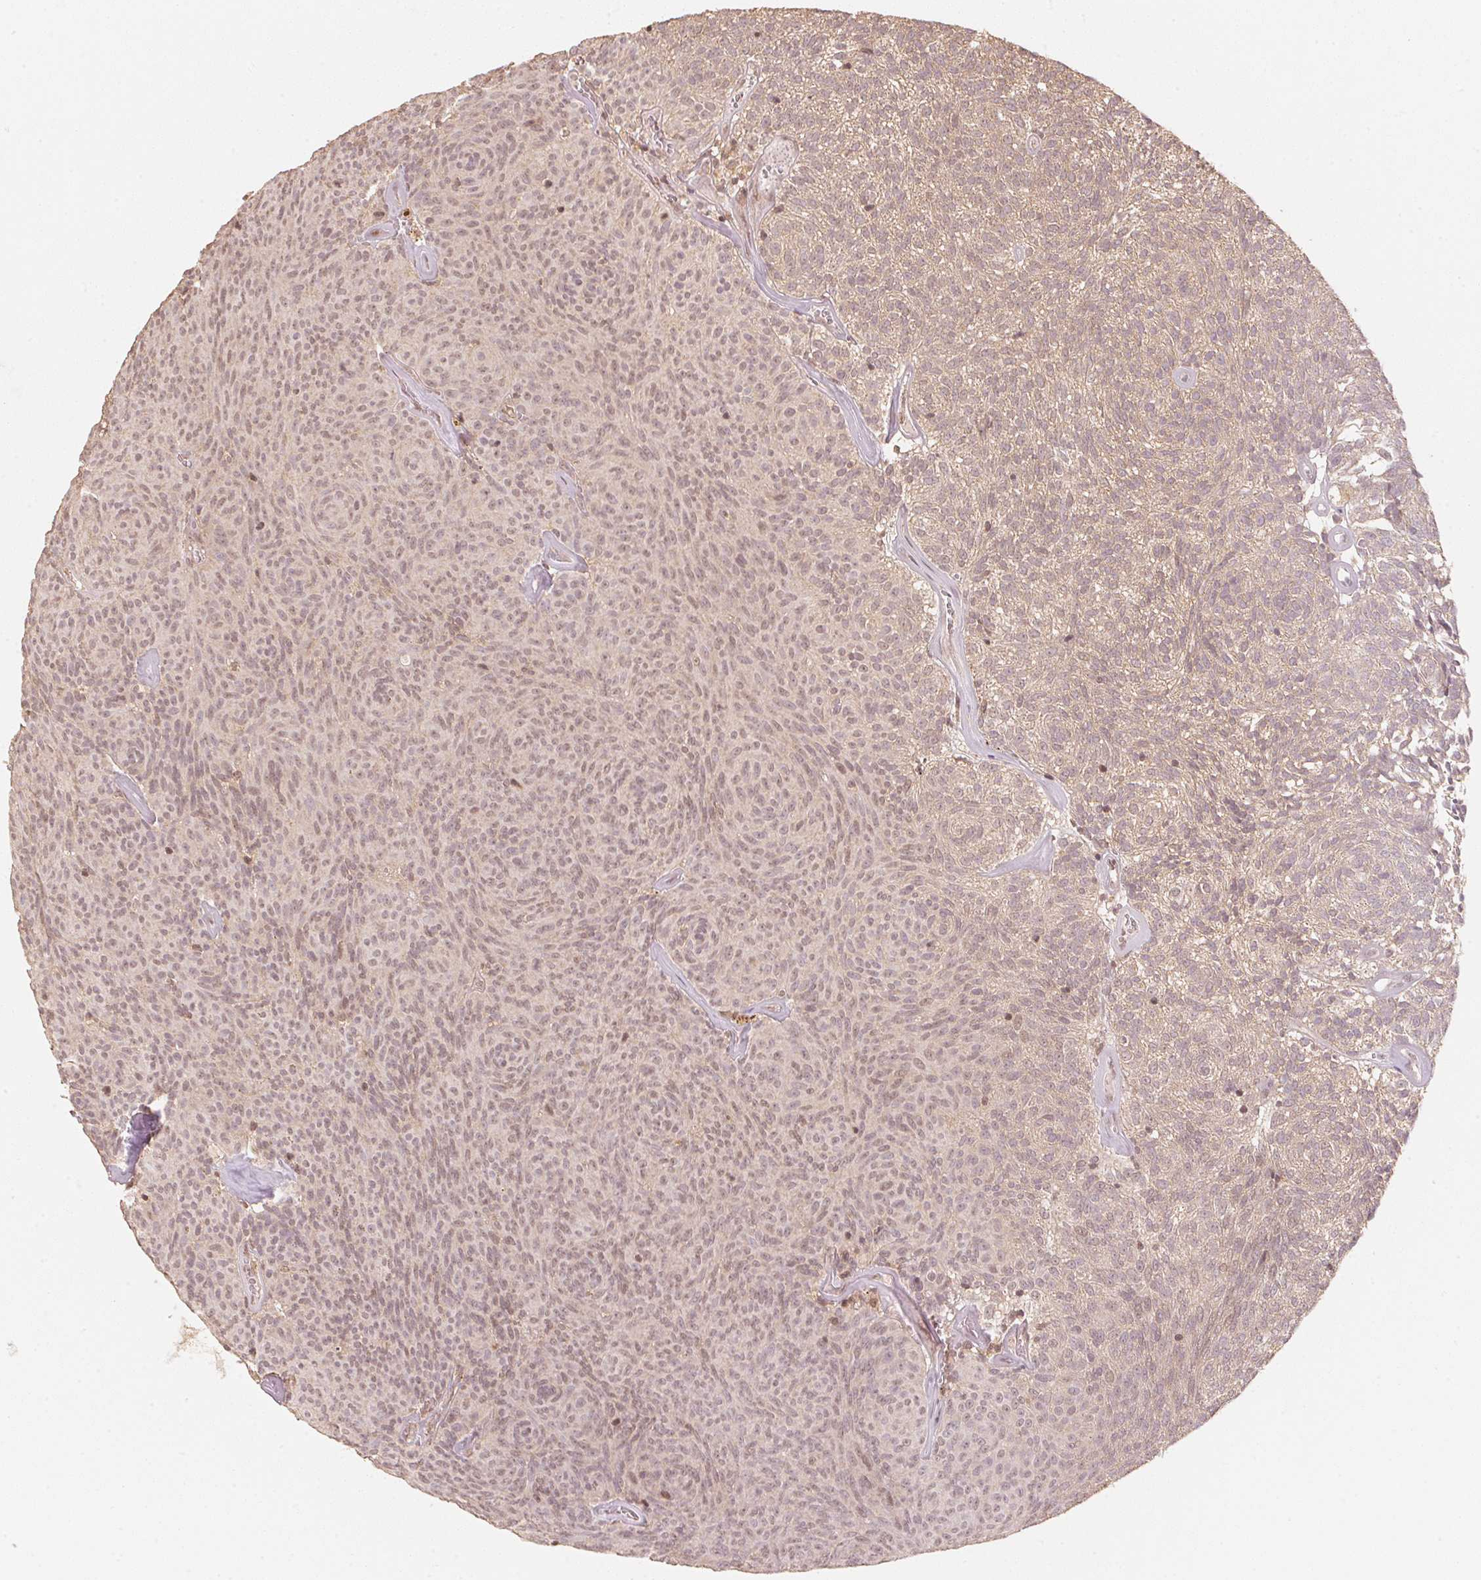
{"staining": {"intensity": "weak", "quantity": "25%-75%", "location": "cytoplasmic/membranous,nuclear"}, "tissue": "urothelial cancer", "cell_type": "Tumor cells", "image_type": "cancer", "snomed": [{"axis": "morphology", "description": "Urothelial carcinoma, Low grade"}, {"axis": "topography", "description": "Urinary bladder"}], "caption": "IHC staining of low-grade urothelial carcinoma, which demonstrates low levels of weak cytoplasmic/membranous and nuclear expression in about 25%-75% of tumor cells indicating weak cytoplasmic/membranous and nuclear protein positivity. The staining was performed using DAB (3,3'-diaminobenzidine) (brown) for protein detection and nuclei were counterstained in hematoxylin (blue).", "gene": "C2orf73", "patient": {"sex": "male", "age": 77}}